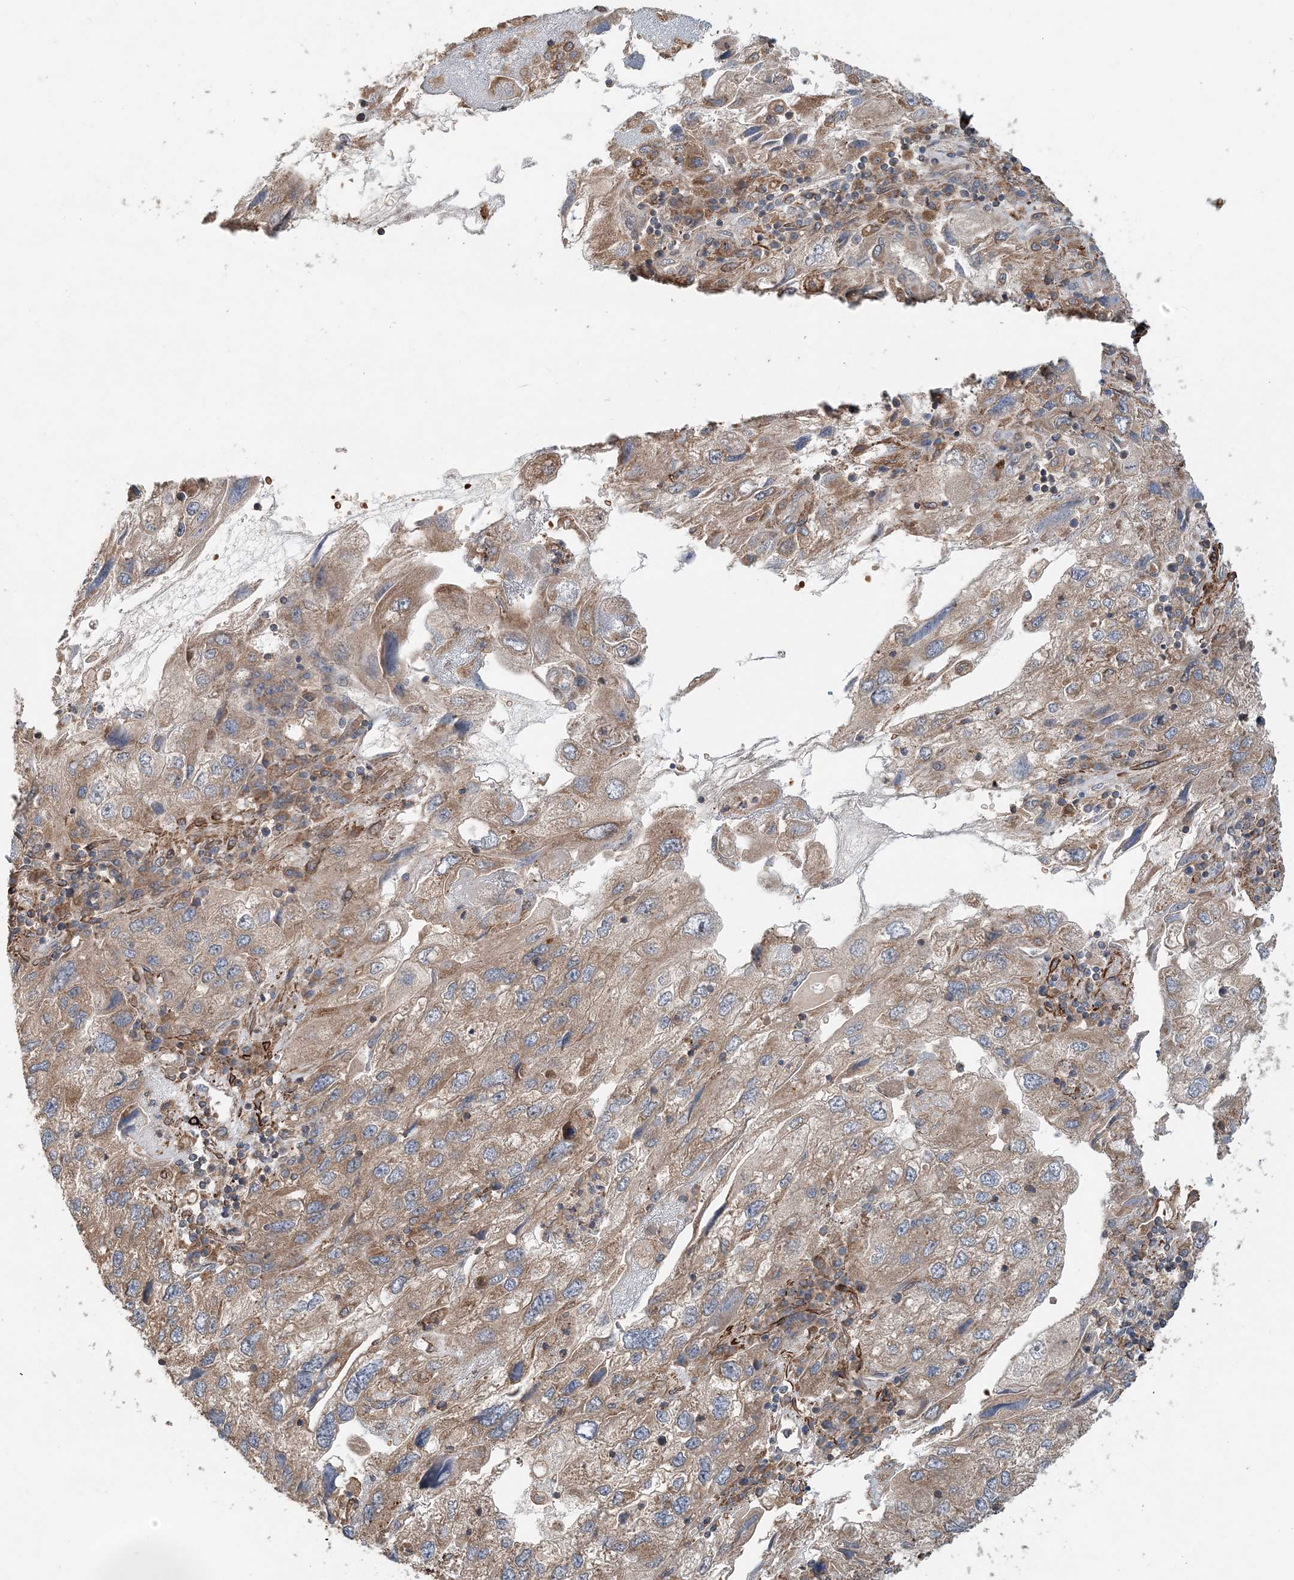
{"staining": {"intensity": "moderate", "quantity": ">75%", "location": "cytoplasmic/membranous"}, "tissue": "endometrial cancer", "cell_type": "Tumor cells", "image_type": "cancer", "snomed": [{"axis": "morphology", "description": "Adenocarcinoma, NOS"}, {"axis": "topography", "description": "Endometrium"}], "caption": "Immunohistochemical staining of human endometrial cancer (adenocarcinoma) exhibits medium levels of moderate cytoplasmic/membranous expression in about >75% of tumor cells.", "gene": "TTI1", "patient": {"sex": "female", "age": 49}}